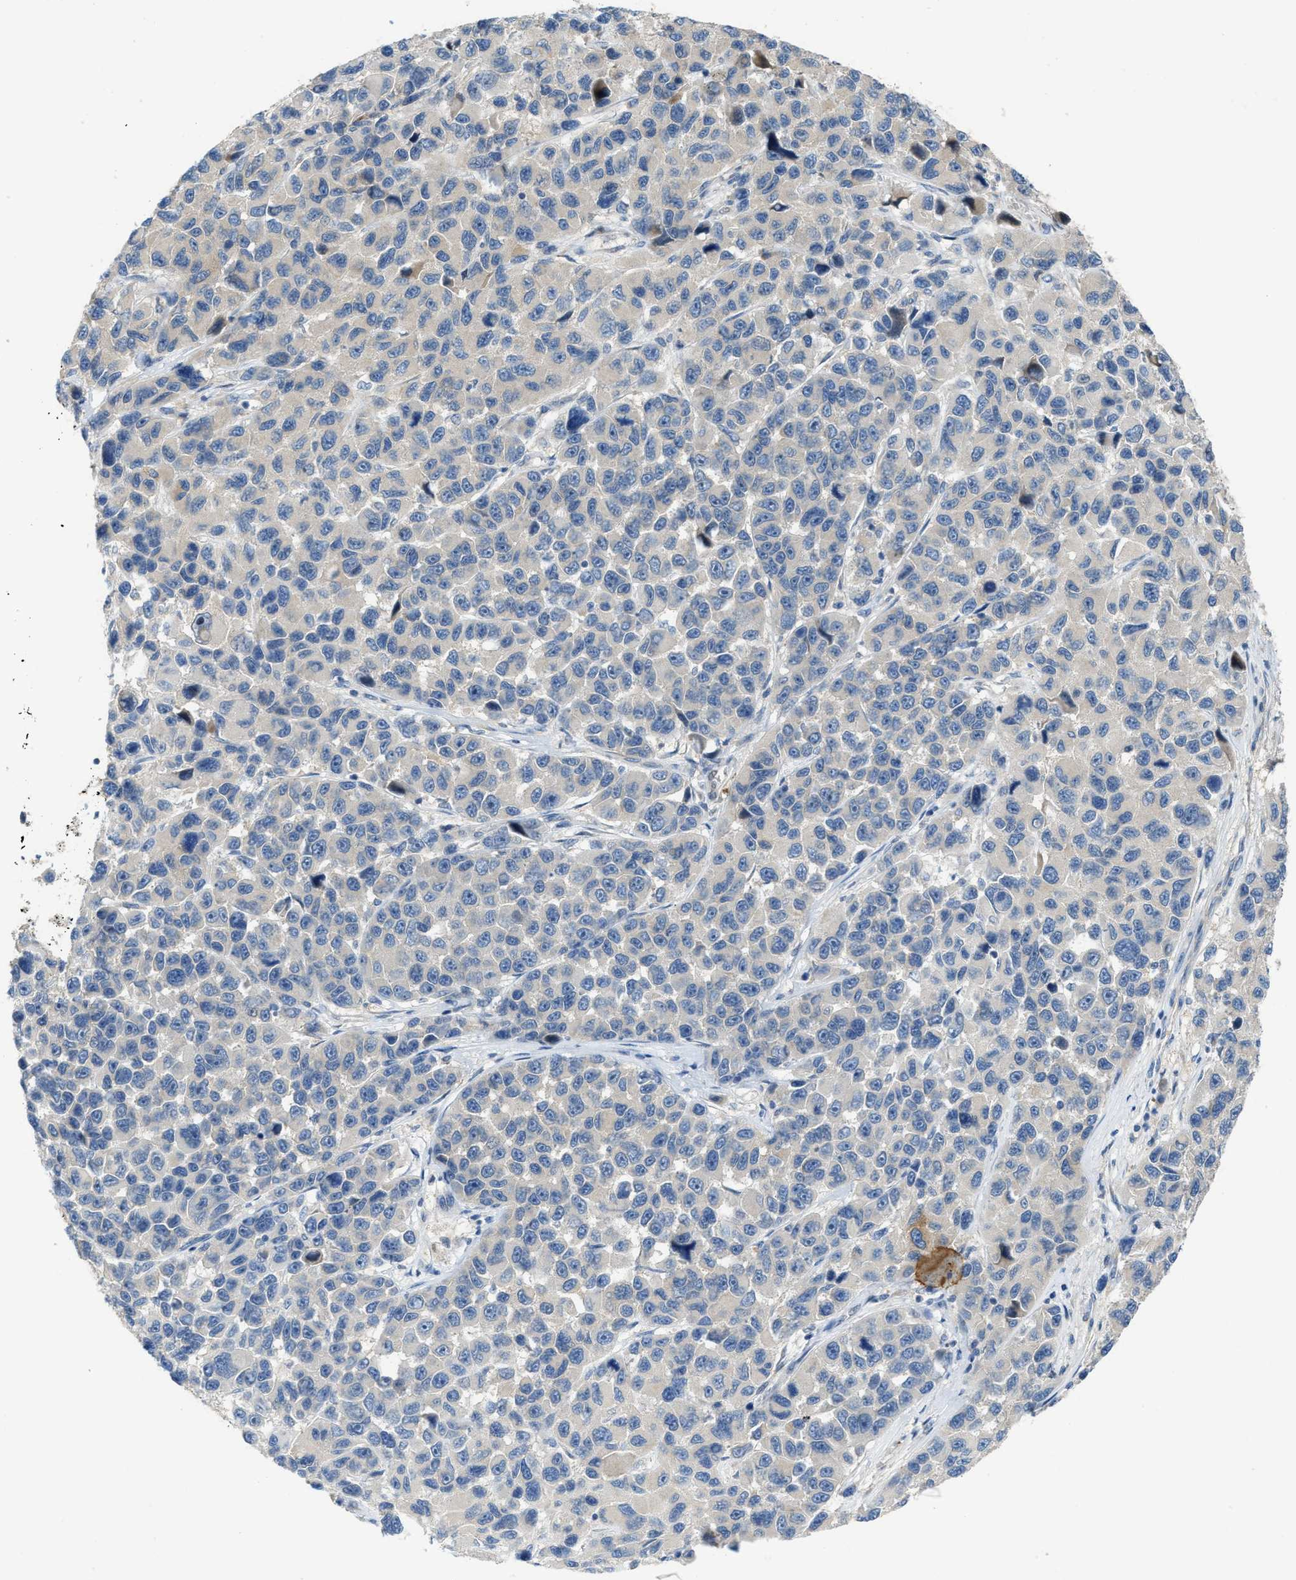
{"staining": {"intensity": "negative", "quantity": "none", "location": "none"}, "tissue": "melanoma", "cell_type": "Tumor cells", "image_type": "cancer", "snomed": [{"axis": "morphology", "description": "Malignant melanoma, NOS"}, {"axis": "topography", "description": "Skin"}], "caption": "This is an immunohistochemistry image of human malignant melanoma. There is no staining in tumor cells.", "gene": "KLHDC10", "patient": {"sex": "male", "age": 53}}